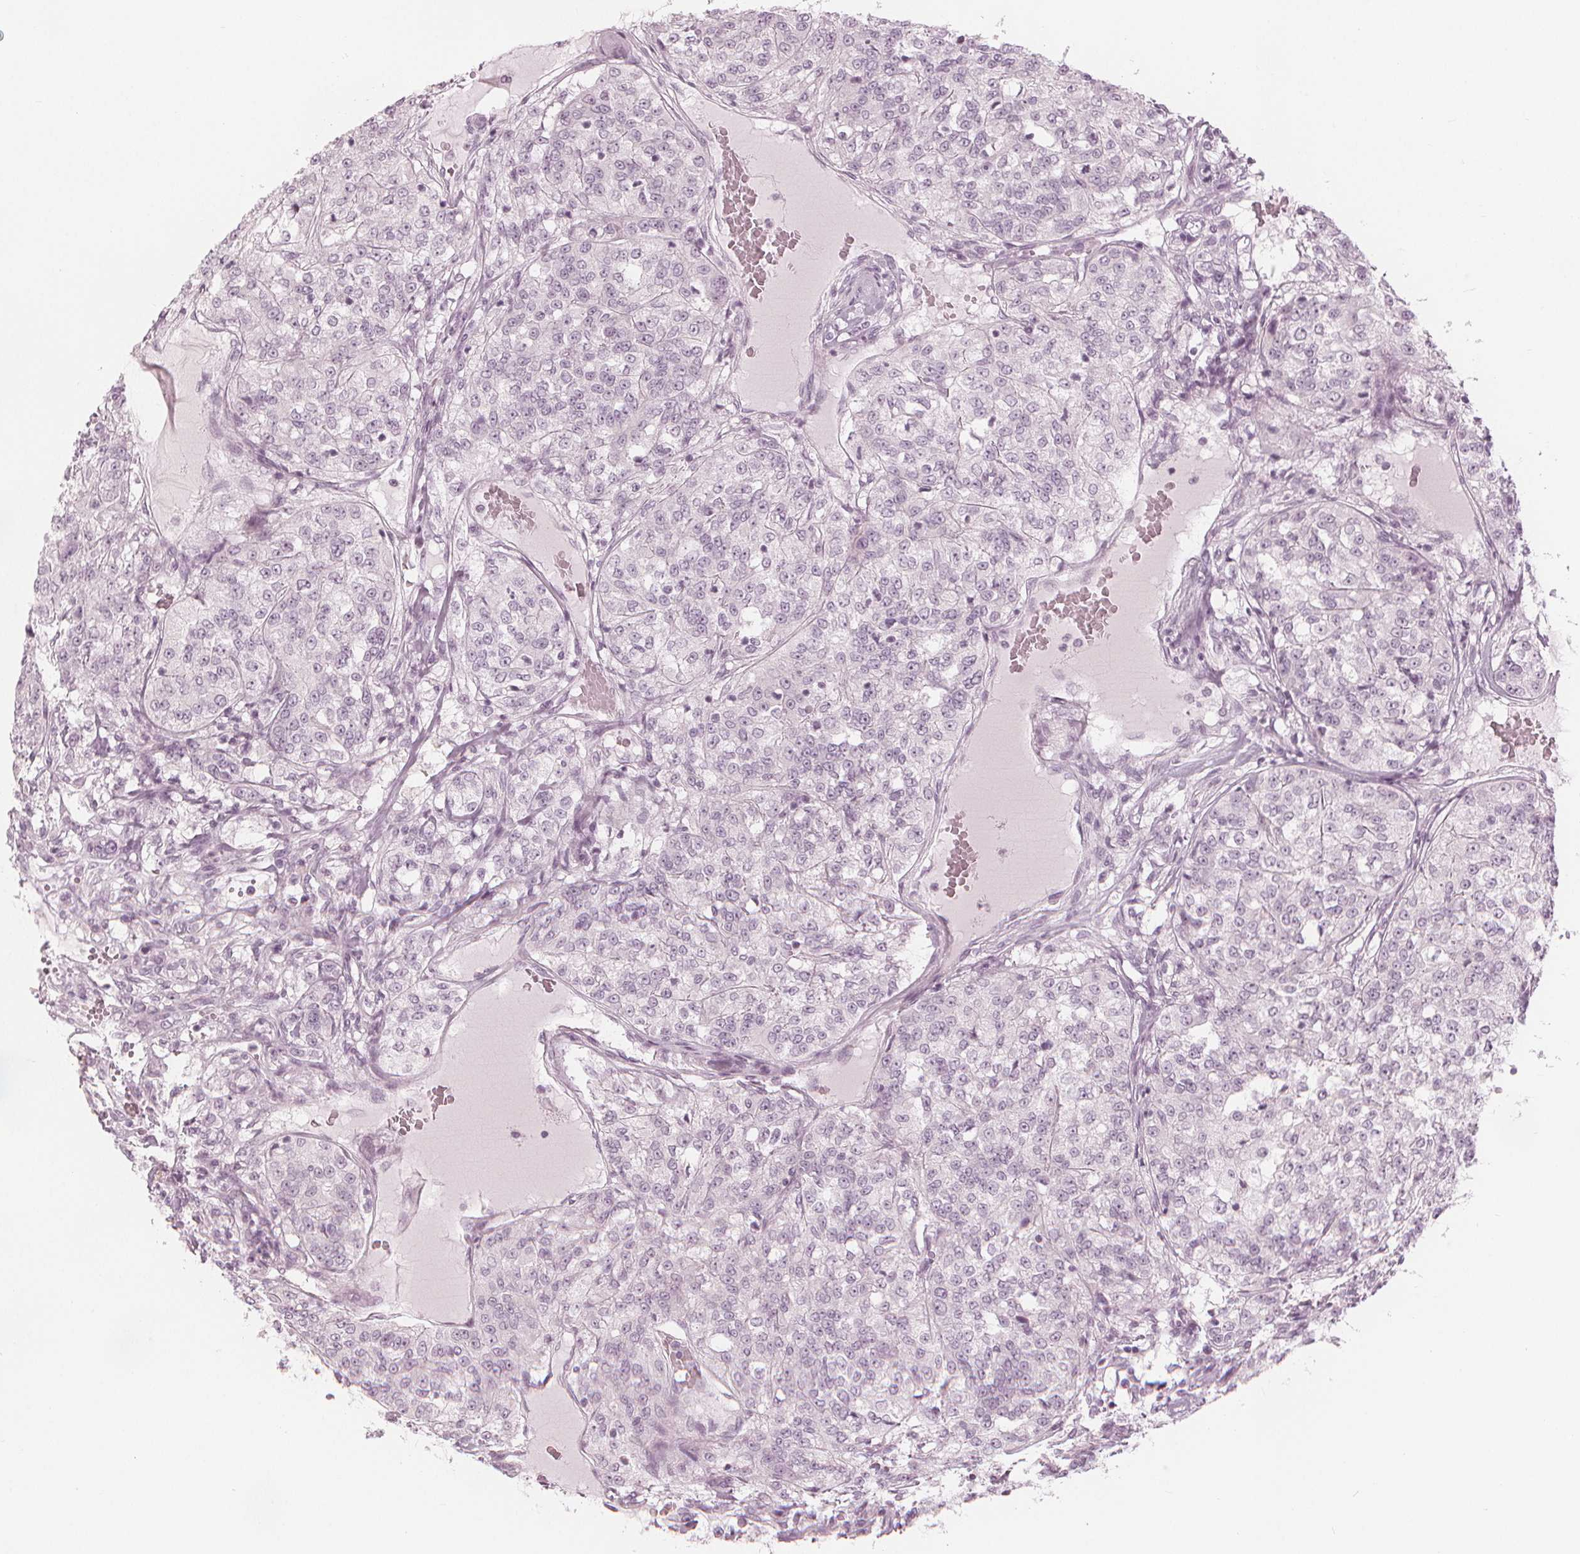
{"staining": {"intensity": "negative", "quantity": "none", "location": "none"}, "tissue": "renal cancer", "cell_type": "Tumor cells", "image_type": "cancer", "snomed": [{"axis": "morphology", "description": "Adenocarcinoma, NOS"}, {"axis": "topography", "description": "Kidney"}], "caption": "IHC of human renal adenocarcinoma demonstrates no staining in tumor cells.", "gene": "PAEP", "patient": {"sex": "female", "age": 63}}